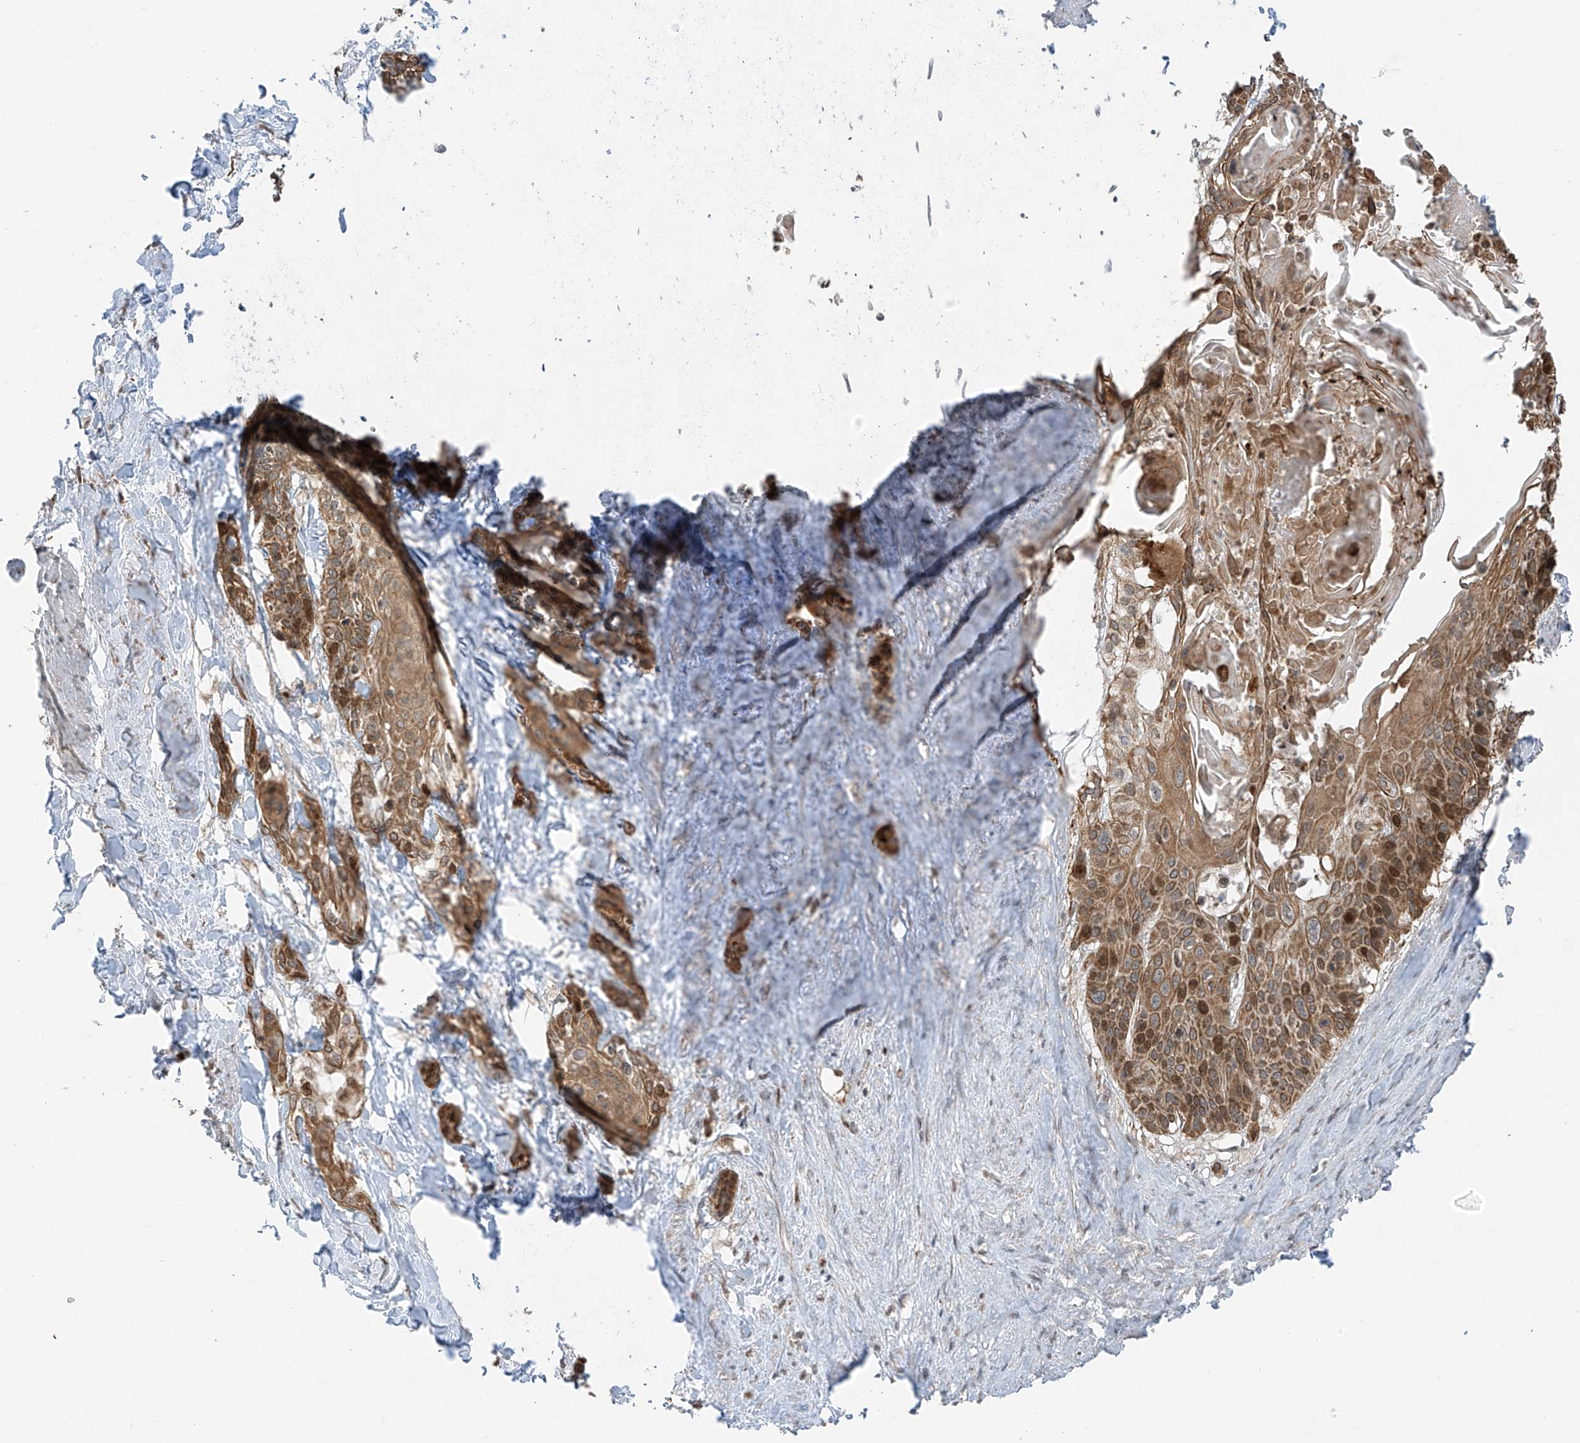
{"staining": {"intensity": "moderate", "quantity": ">75%", "location": "cytoplasmic/membranous"}, "tissue": "cervical cancer", "cell_type": "Tumor cells", "image_type": "cancer", "snomed": [{"axis": "morphology", "description": "Squamous cell carcinoma, NOS"}, {"axis": "topography", "description": "Cervix"}], "caption": "Immunohistochemistry micrograph of neoplastic tissue: human squamous cell carcinoma (cervical) stained using immunohistochemistry exhibits medium levels of moderate protein expression localized specifically in the cytoplasmic/membranous of tumor cells, appearing as a cytoplasmic/membranous brown color.", "gene": "PDE11A", "patient": {"sex": "female", "age": 57}}